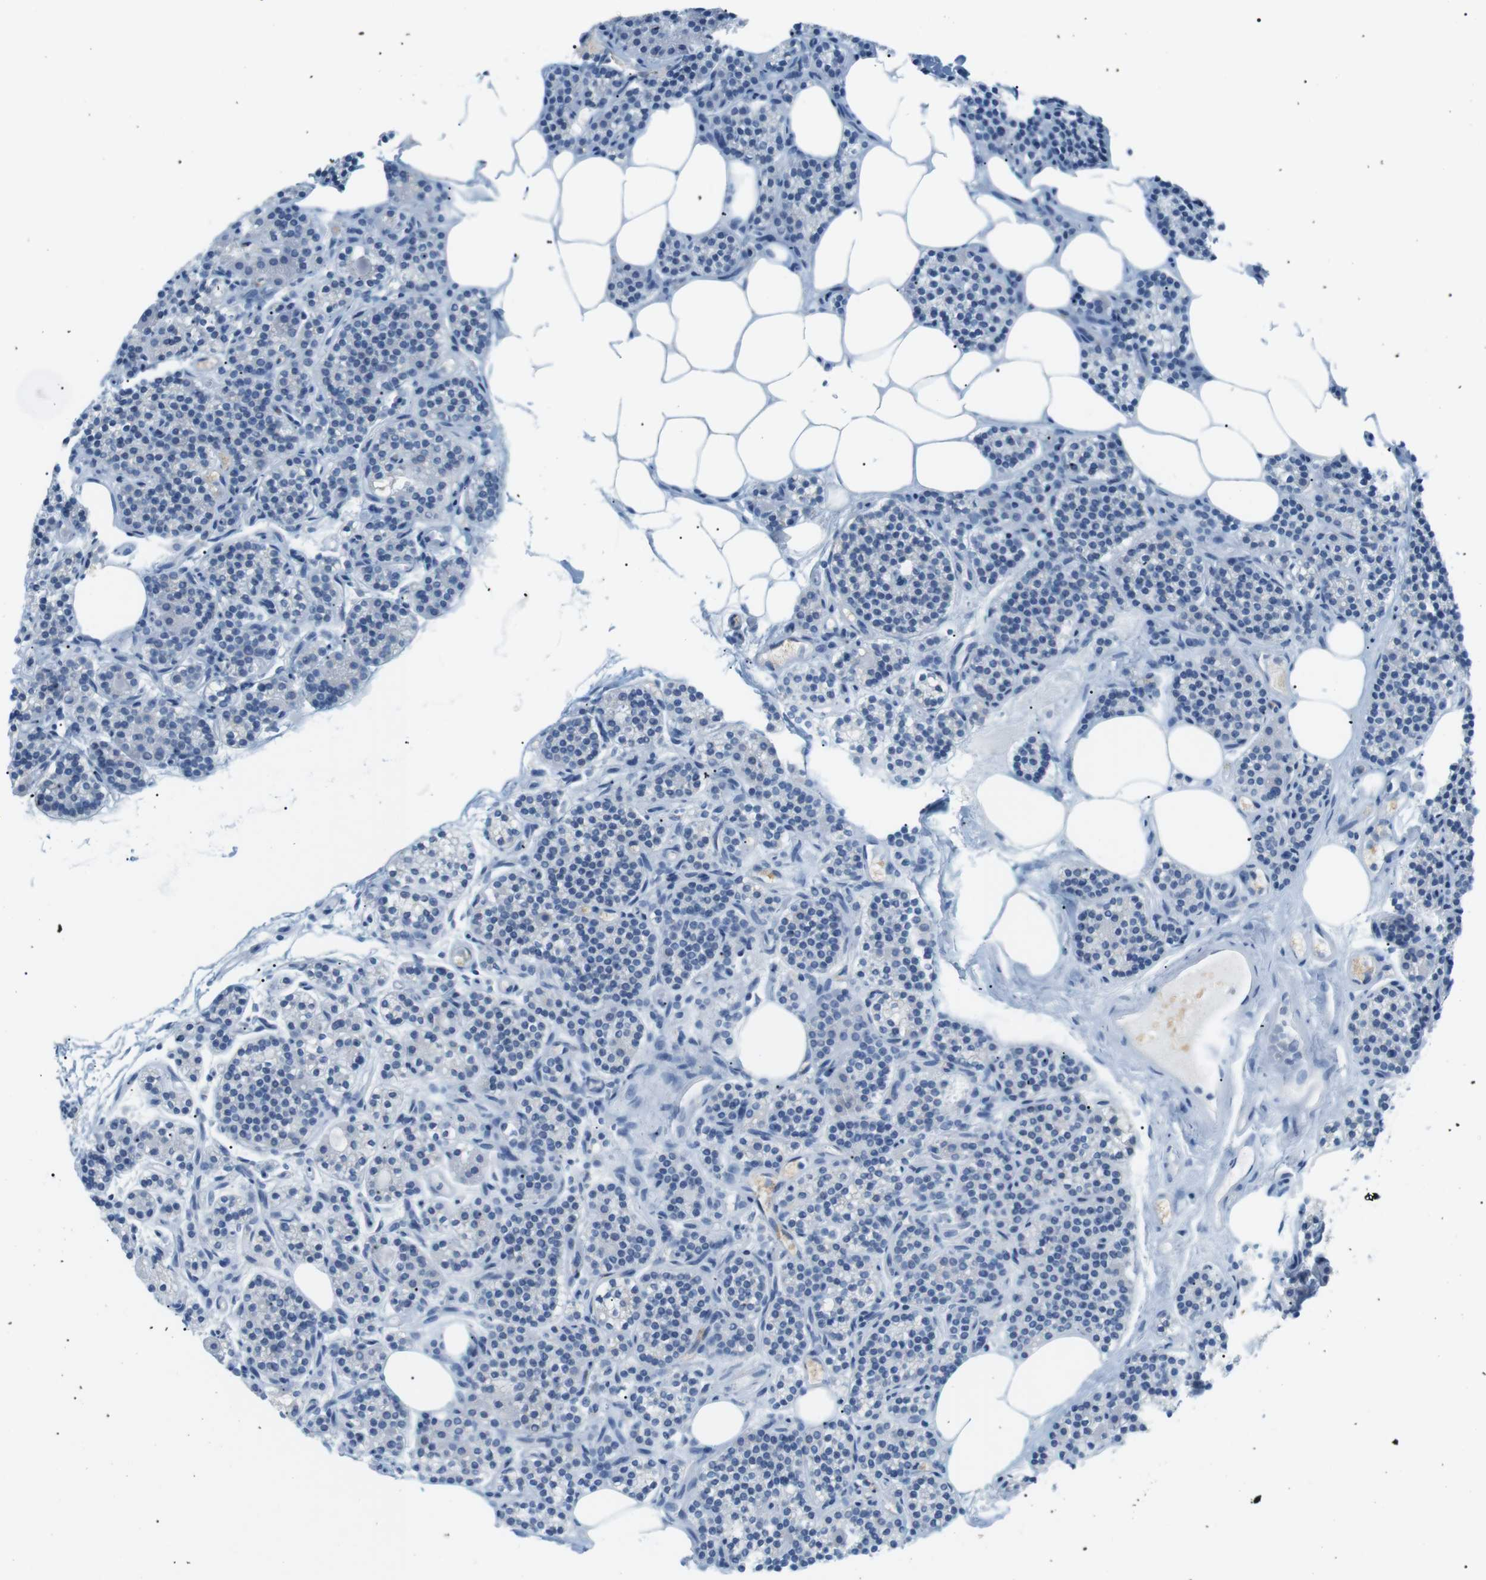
{"staining": {"intensity": "moderate", "quantity": "<25%", "location": "cytoplasmic/membranous"}, "tissue": "parathyroid gland", "cell_type": "Glandular cells", "image_type": "normal", "snomed": [{"axis": "morphology", "description": "Normal tissue, NOS"}, {"axis": "morphology", "description": "Adenoma, NOS"}, {"axis": "topography", "description": "Parathyroid gland"}], "caption": "High-power microscopy captured an immunohistochemistry (IHC) image of normal parathyroid gland, revealing moderate cytoplasmic/membranous positivity in about <25% of glandular cells. The protein is shown in brown color, while the nuclei are stained blue.", "gene": "VAMP1", "patient": {"sex": "female", "age": 74}}